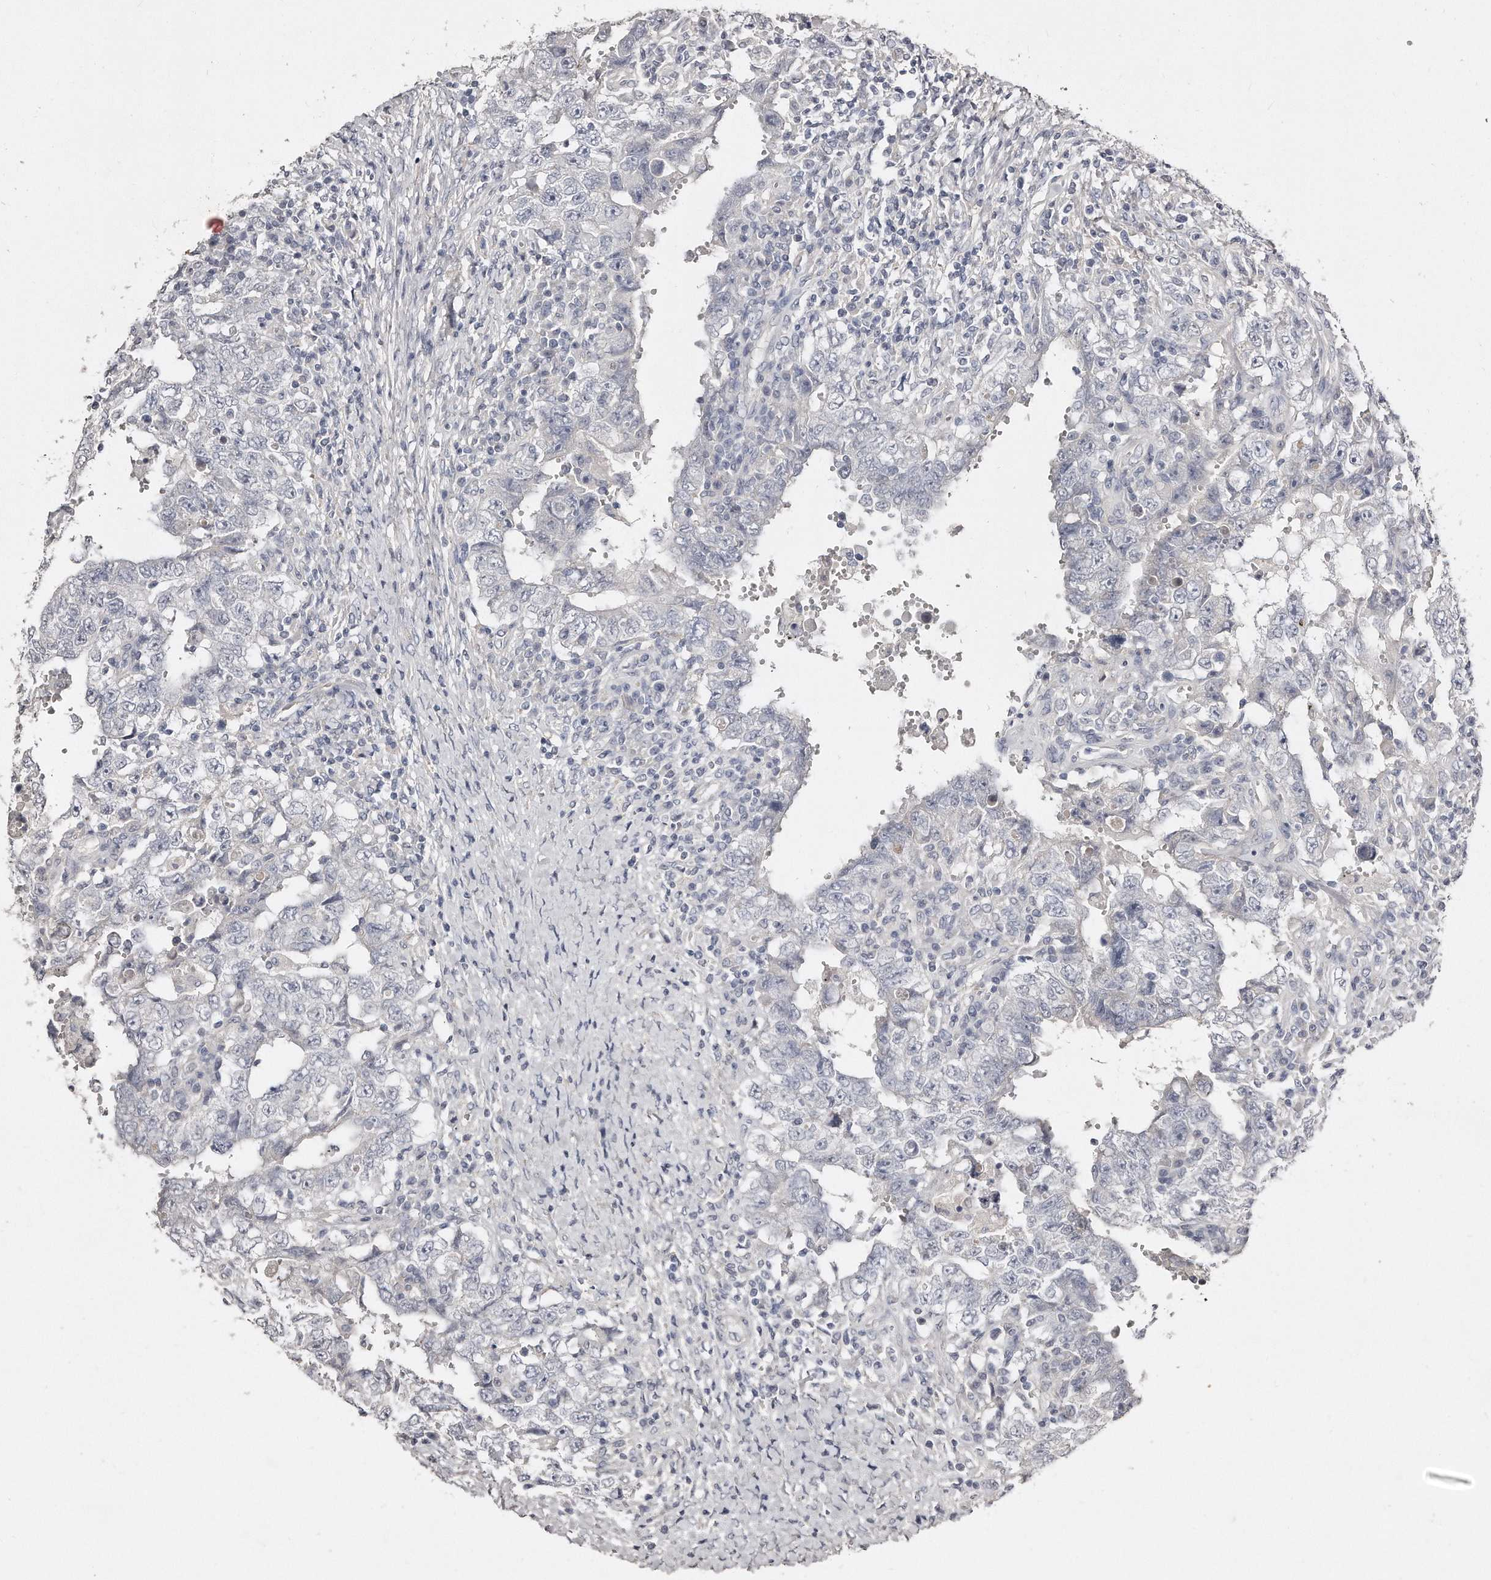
{"staining": {"intensity": "negative", "quantity": "none", "location": "none"}, "tissue": "testis cancer", "cell_type": "Tumor cells", "image_type": "cancer", "snomed": [{"axis": "morphology", "description": "Carcinoma, Embryonal, NOS"}, {"axis": "topography", "description": "Testis"}], "caption": "Histopathology image shows no protein expression in tumor cells of testis cancer (embryonal carcinoma) tissue. (DAB (3,3'-diaminobenzidine) IHC visualized using brightfield microscopy, high magnification).", "gene": "LMOD1", "patient": {"sex": "male", "age": 26}}